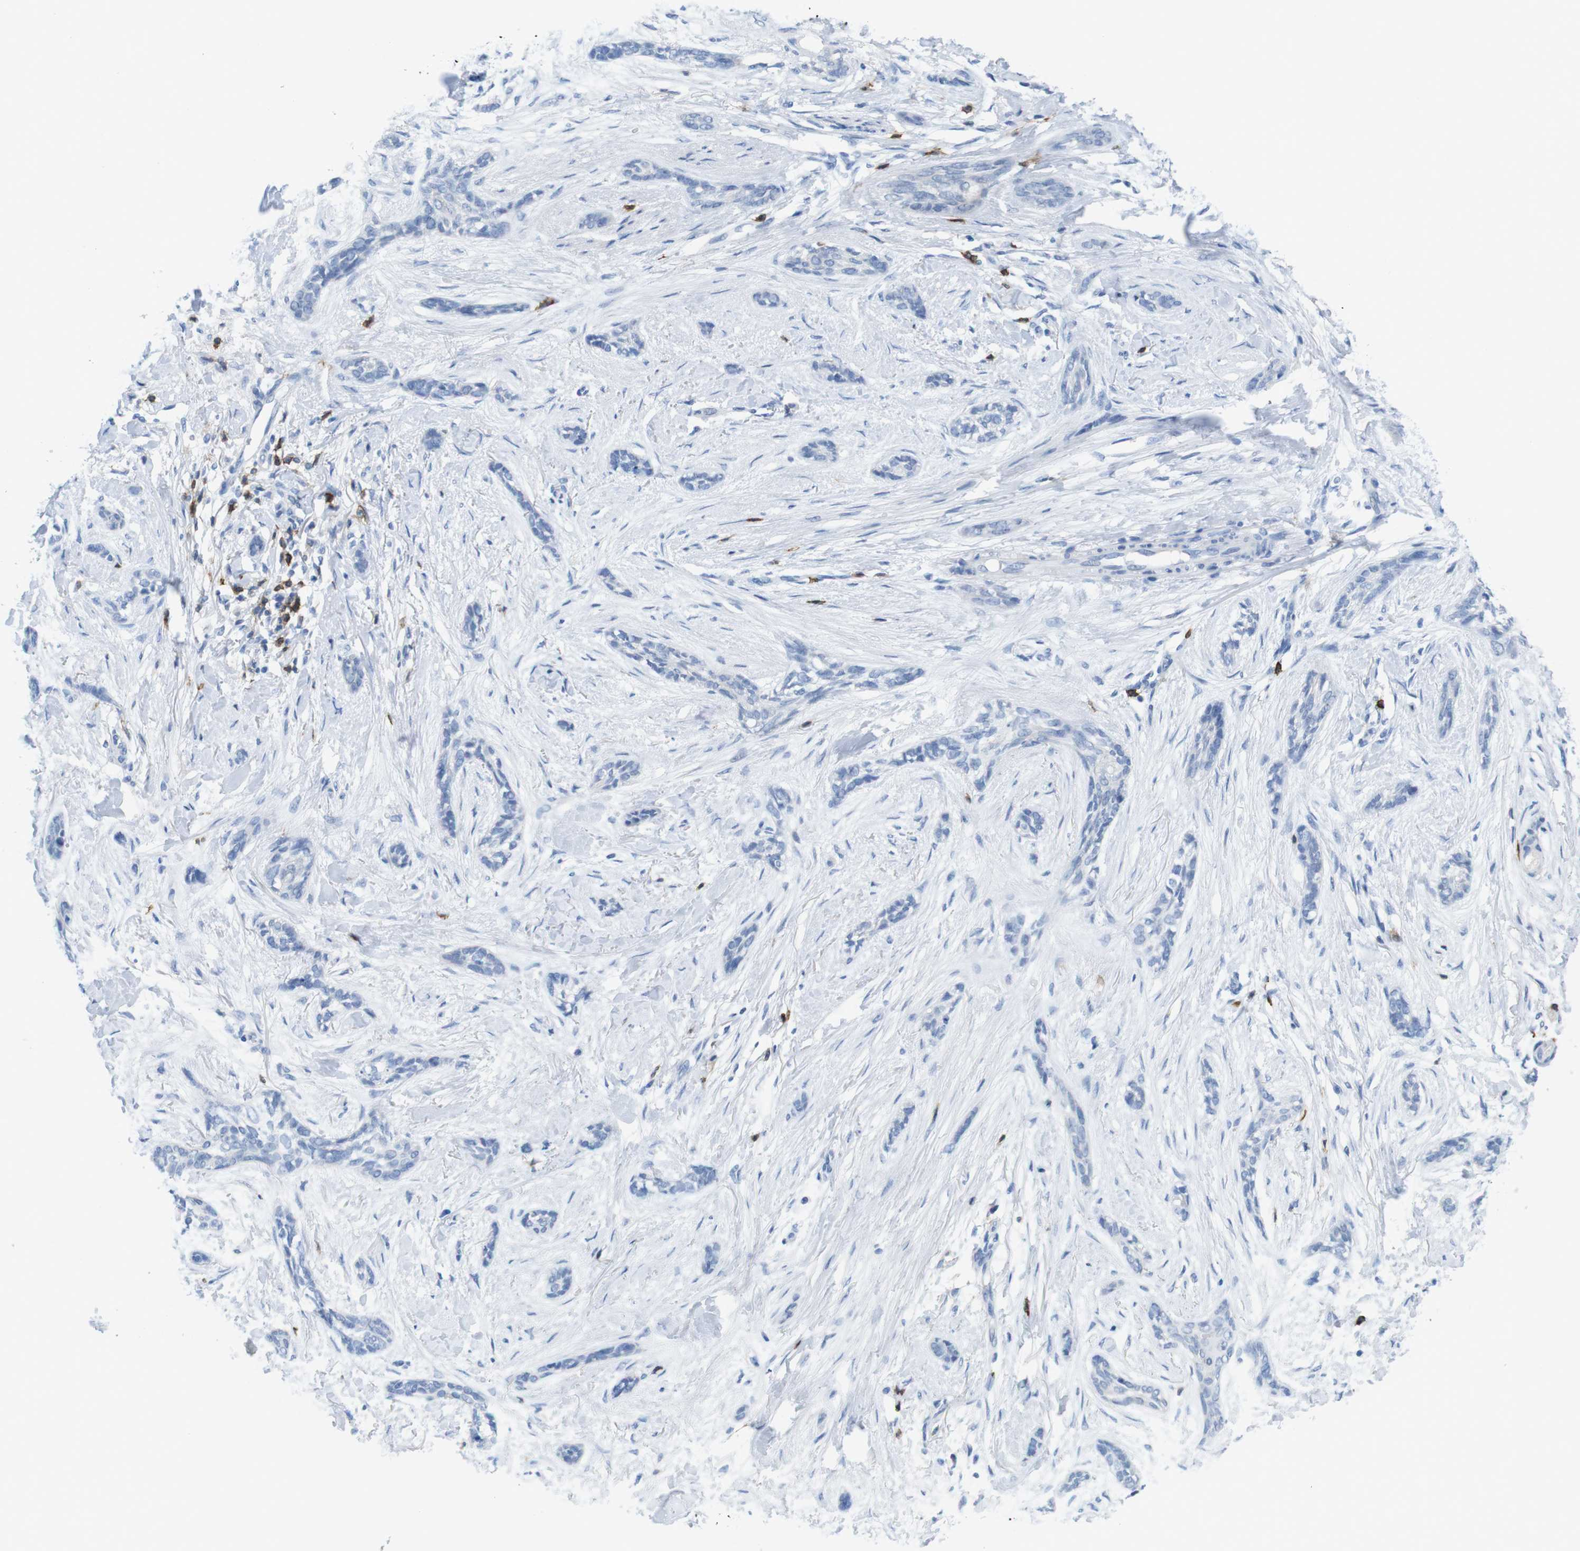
{"staining": {"intensity": "negative", "quantity": "none", "location": "none"}, "tissue": "skin cancer", "cell_type": "Tumor cells", "image_type": "cancer", "snomed": [{"axis": "morphology", "description": "Basal cell carcinoma"}, {"axis": "morphology", "description": "Adnexal tumor, benign"}, {"axis": "topography", "description": "Skin"}], "caption": "A photomicrograph of human basal cell carcinoma (skin) is negative for staining in tumor cells.", "gene": "CD5", "patient": {"sex": "female", "age": 42}}